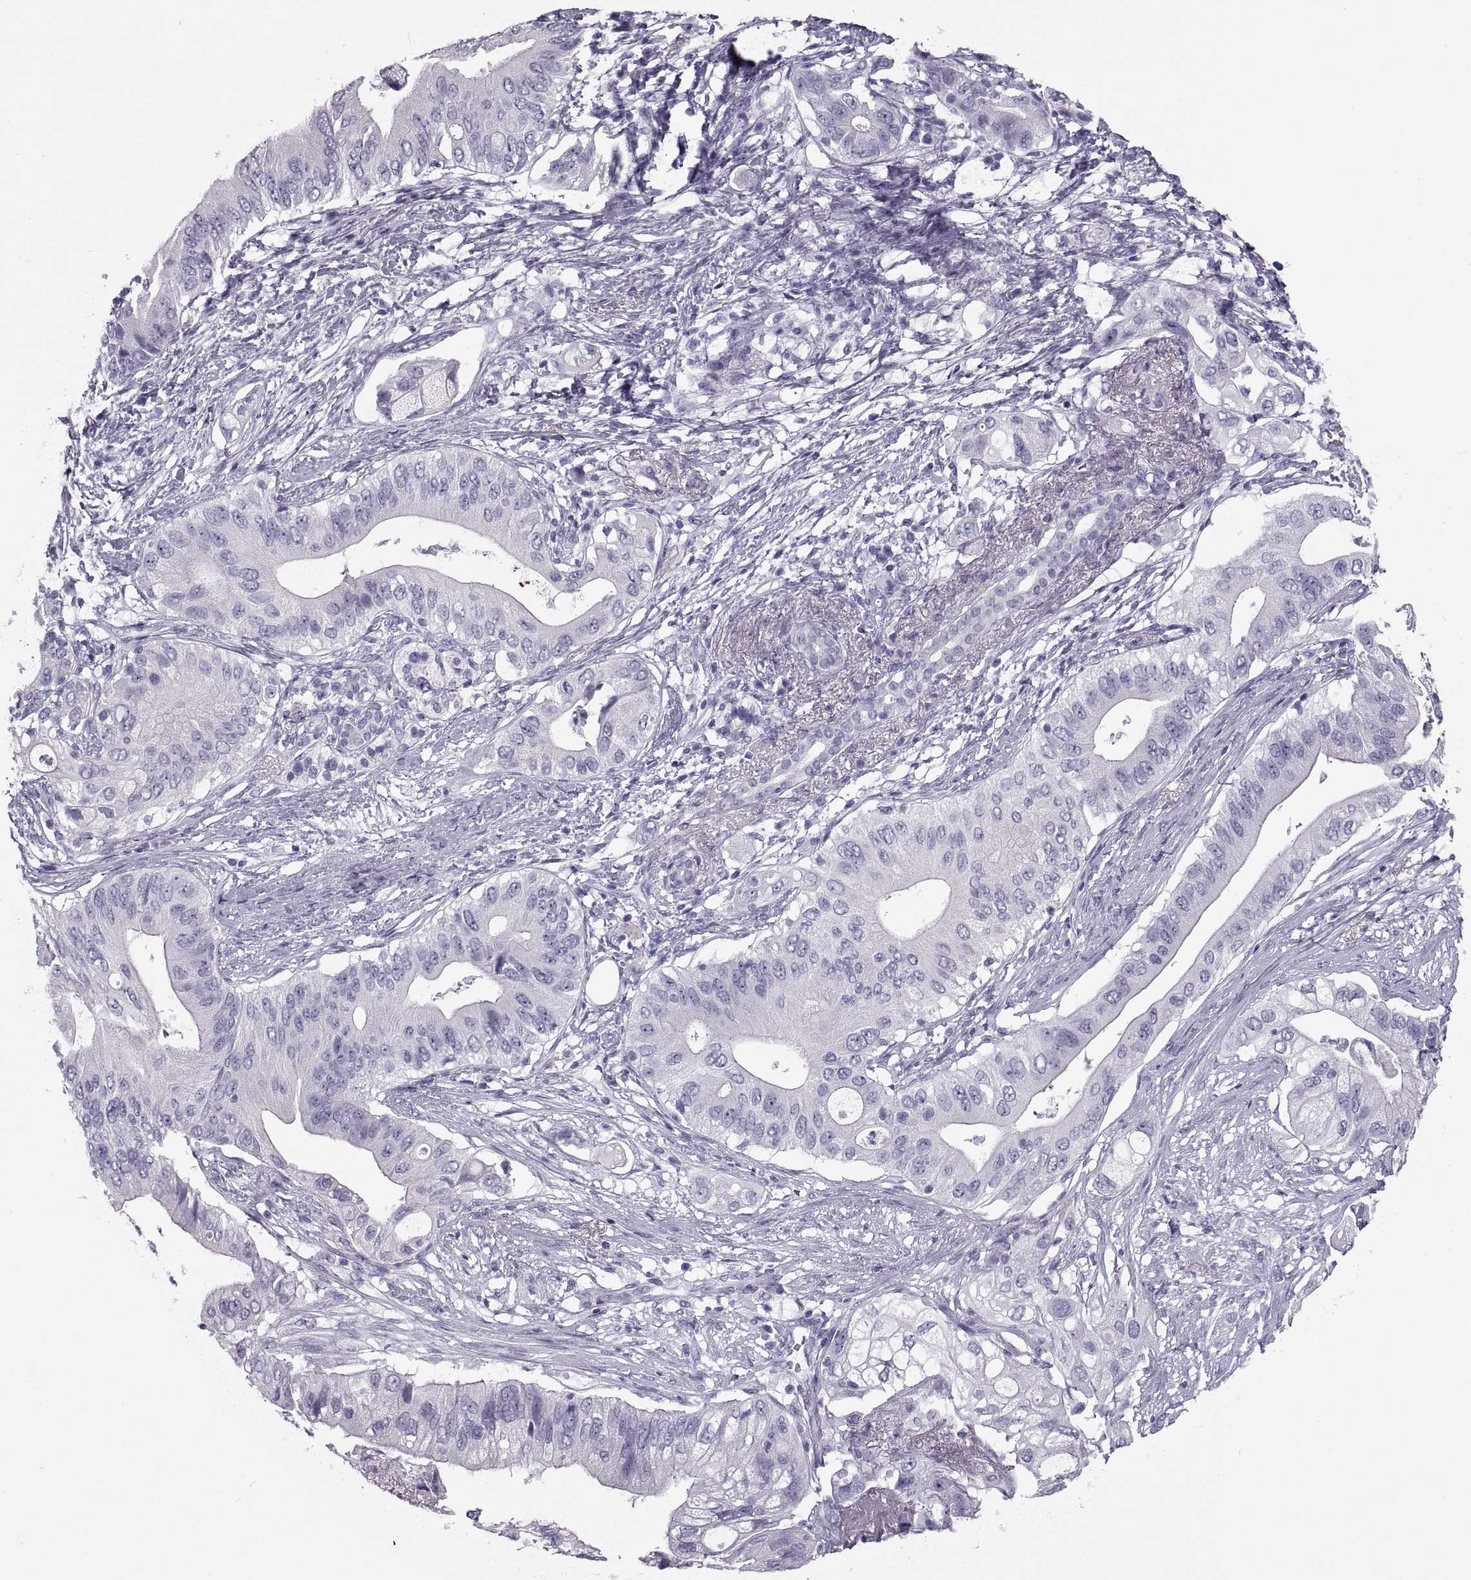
{"staining": {"intensity": "negative", "quantity": "none", "location": "none"}, "tissue": "pancreatic cancer", "cell_type": "Tumor cells", "image_type": "cancer", "snomed": [{"axis": "morphology", "description": "Adenocarcinoma, NOS"}, {"axis": "topography", "description": "Pancreas"}], "caption": "DAB (3,3'-diaminobenzidine) immunohistochemical staining of human adenocarcinoma (pancreatic) shows no significant staining in tumor cells.", "gene": "RLBP1", "patient": {"sex": "female", "age": 72}}